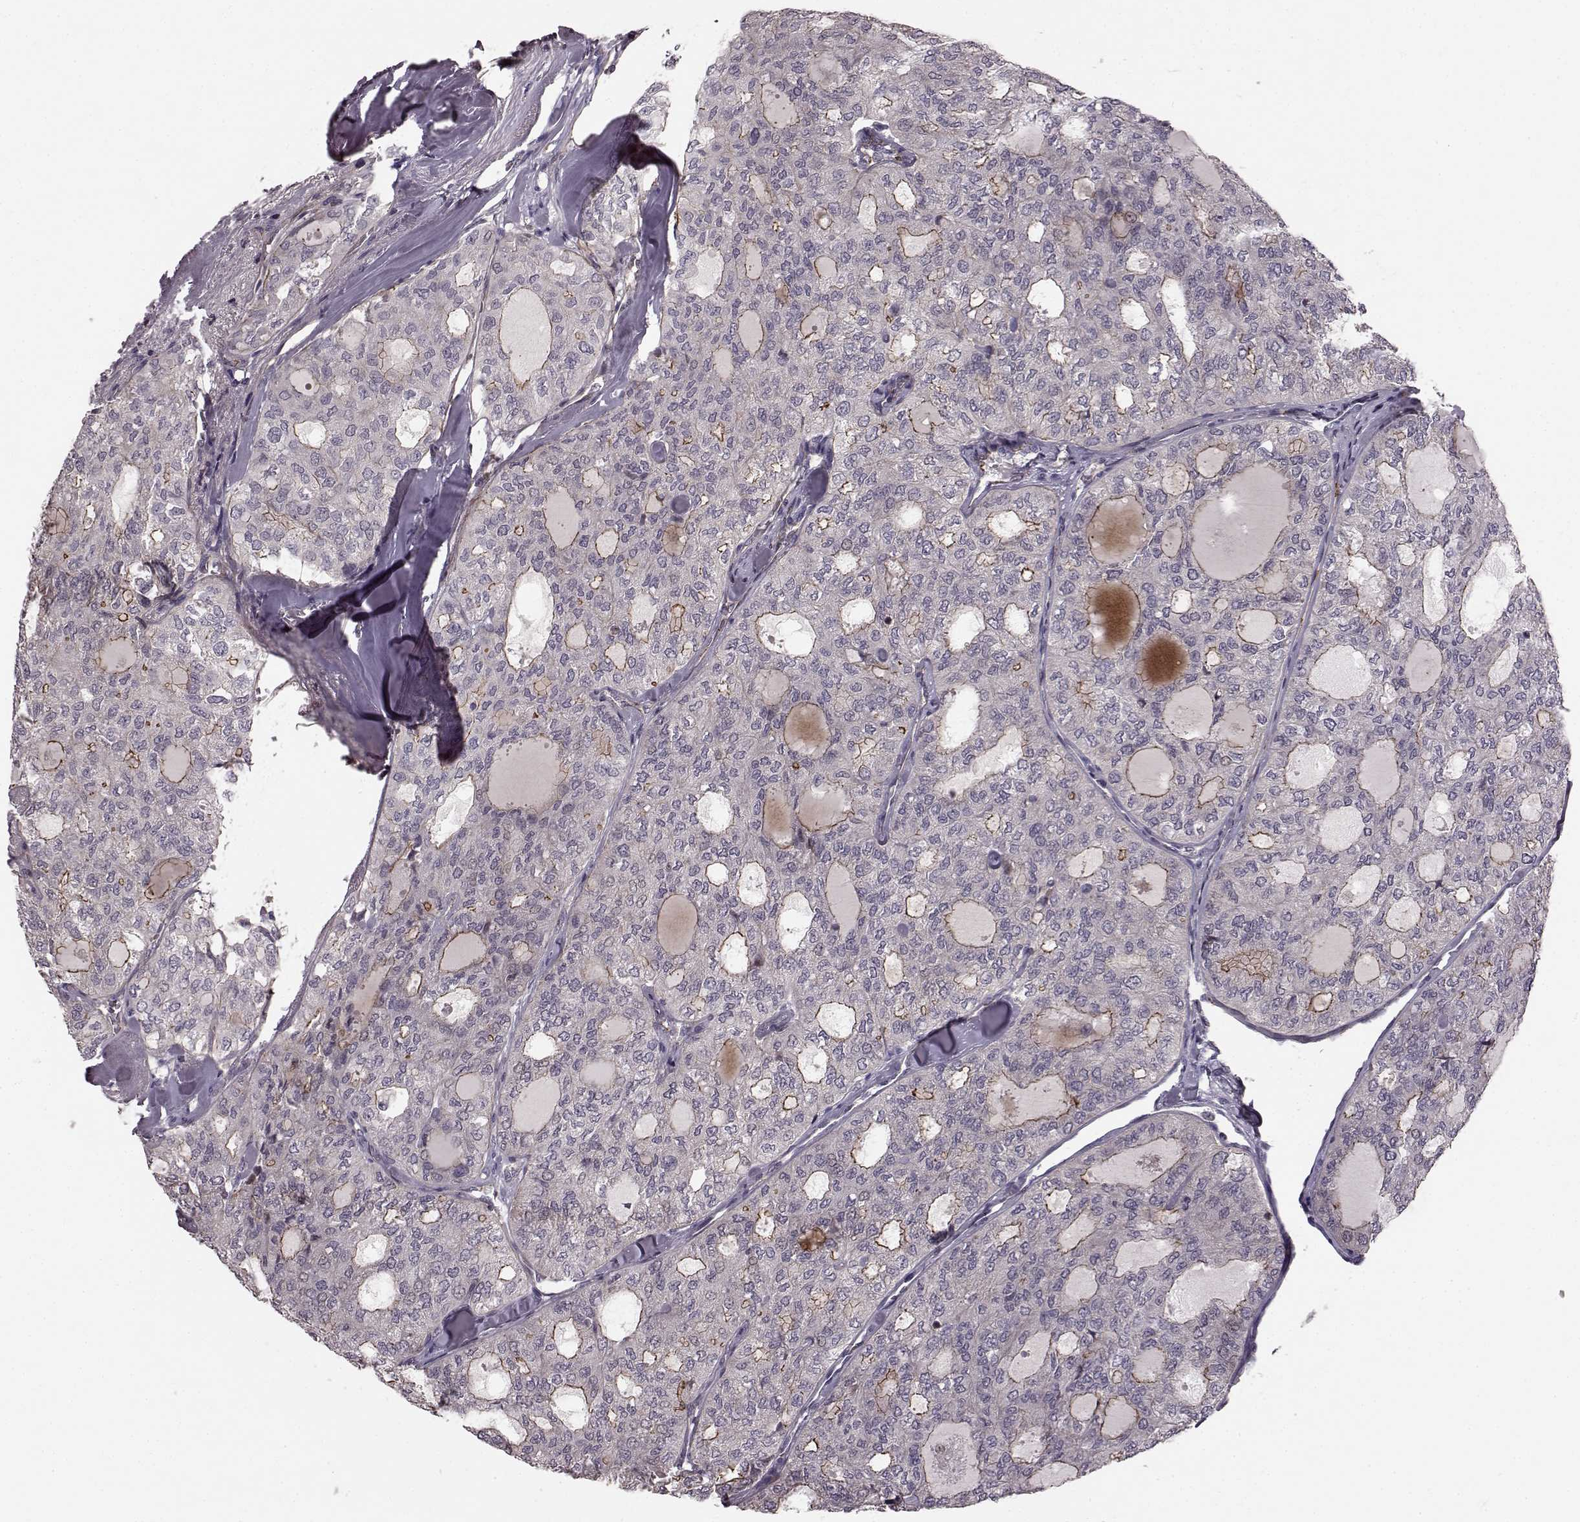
{"staining": {"intensity": "moderate", "quantity": "<25%", "location": "cytoplasmic/membranous"}, "tissue": "thyroid cancer", "cell_type": "Tumor cells", "image_type": "cancer", "snomed": [{"axis": "morphology", "description": "Follicular adenoma carcinoma, NOS"}, {"axis": "topography", "description": "Thyroid gland"}], "caption": "Immunohistochemistry photomicrograph of human thyroid cancer stained for a protein (brown), which displays low levels of moderate cytoplasmic/membranous expression in about <25% of tumor cells.", "gene": "SLC22A18", "patient": {"sex": "male", "age": 75}}